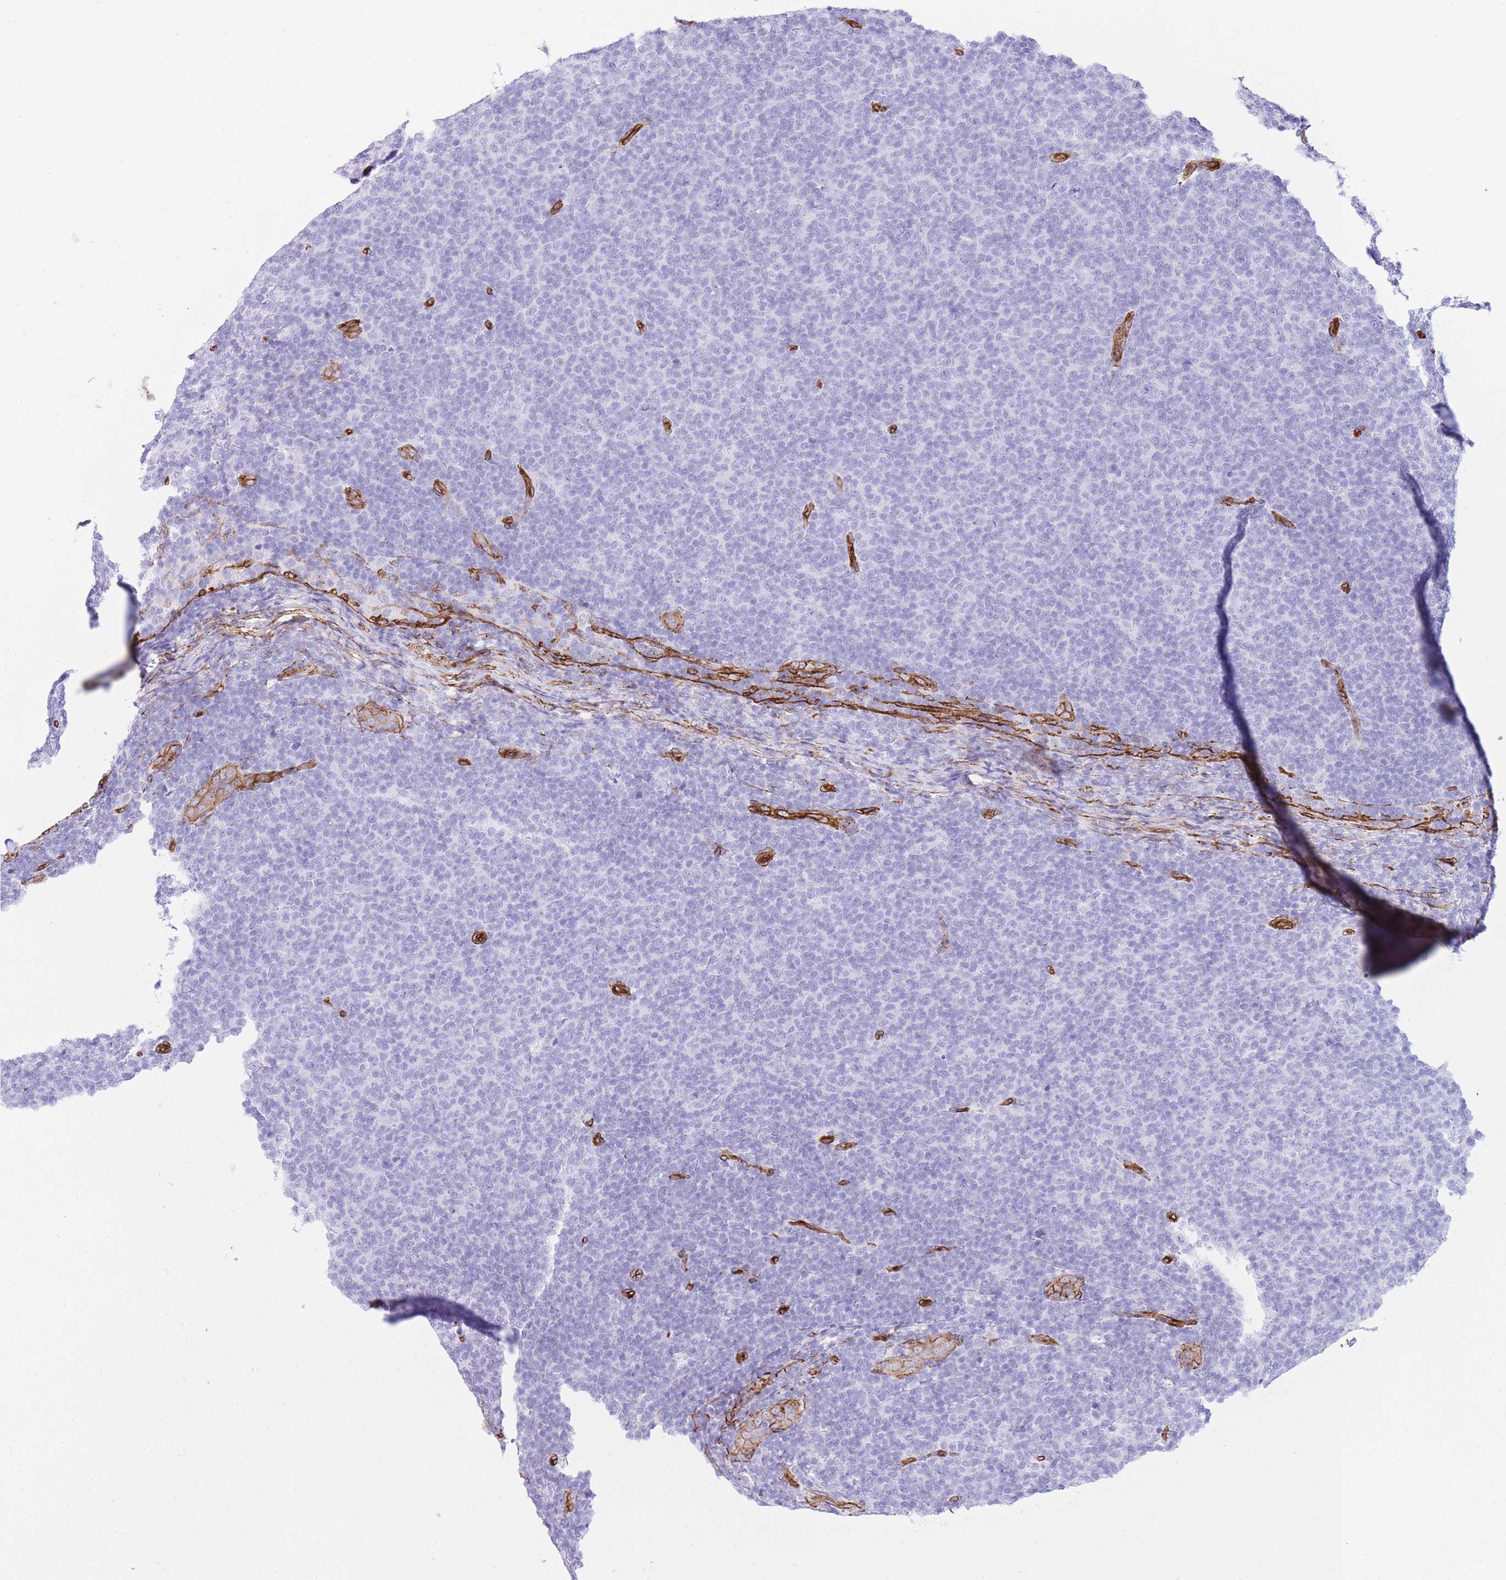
{"staining": {"intensity": "negative", "quantity": "none", "location": "none"}, "tissue": "lymphoma", "cell_type": "Tumor cells", "image_type": "cancer", "snomed": [{"axis": "morphology", "description": "Malignant lymphoma, non-Hodgkin's type, Low grade"}, {"axis": "topography", "description": "Lymph node"}], "caption": "DAB (3,3'-diaminobenzidine) immunohistochemical staining of lymphoma displays no significant expression in tumor cells.", "gene": "CAVIN1", "patient": {"sex": "male", "age": 66}}